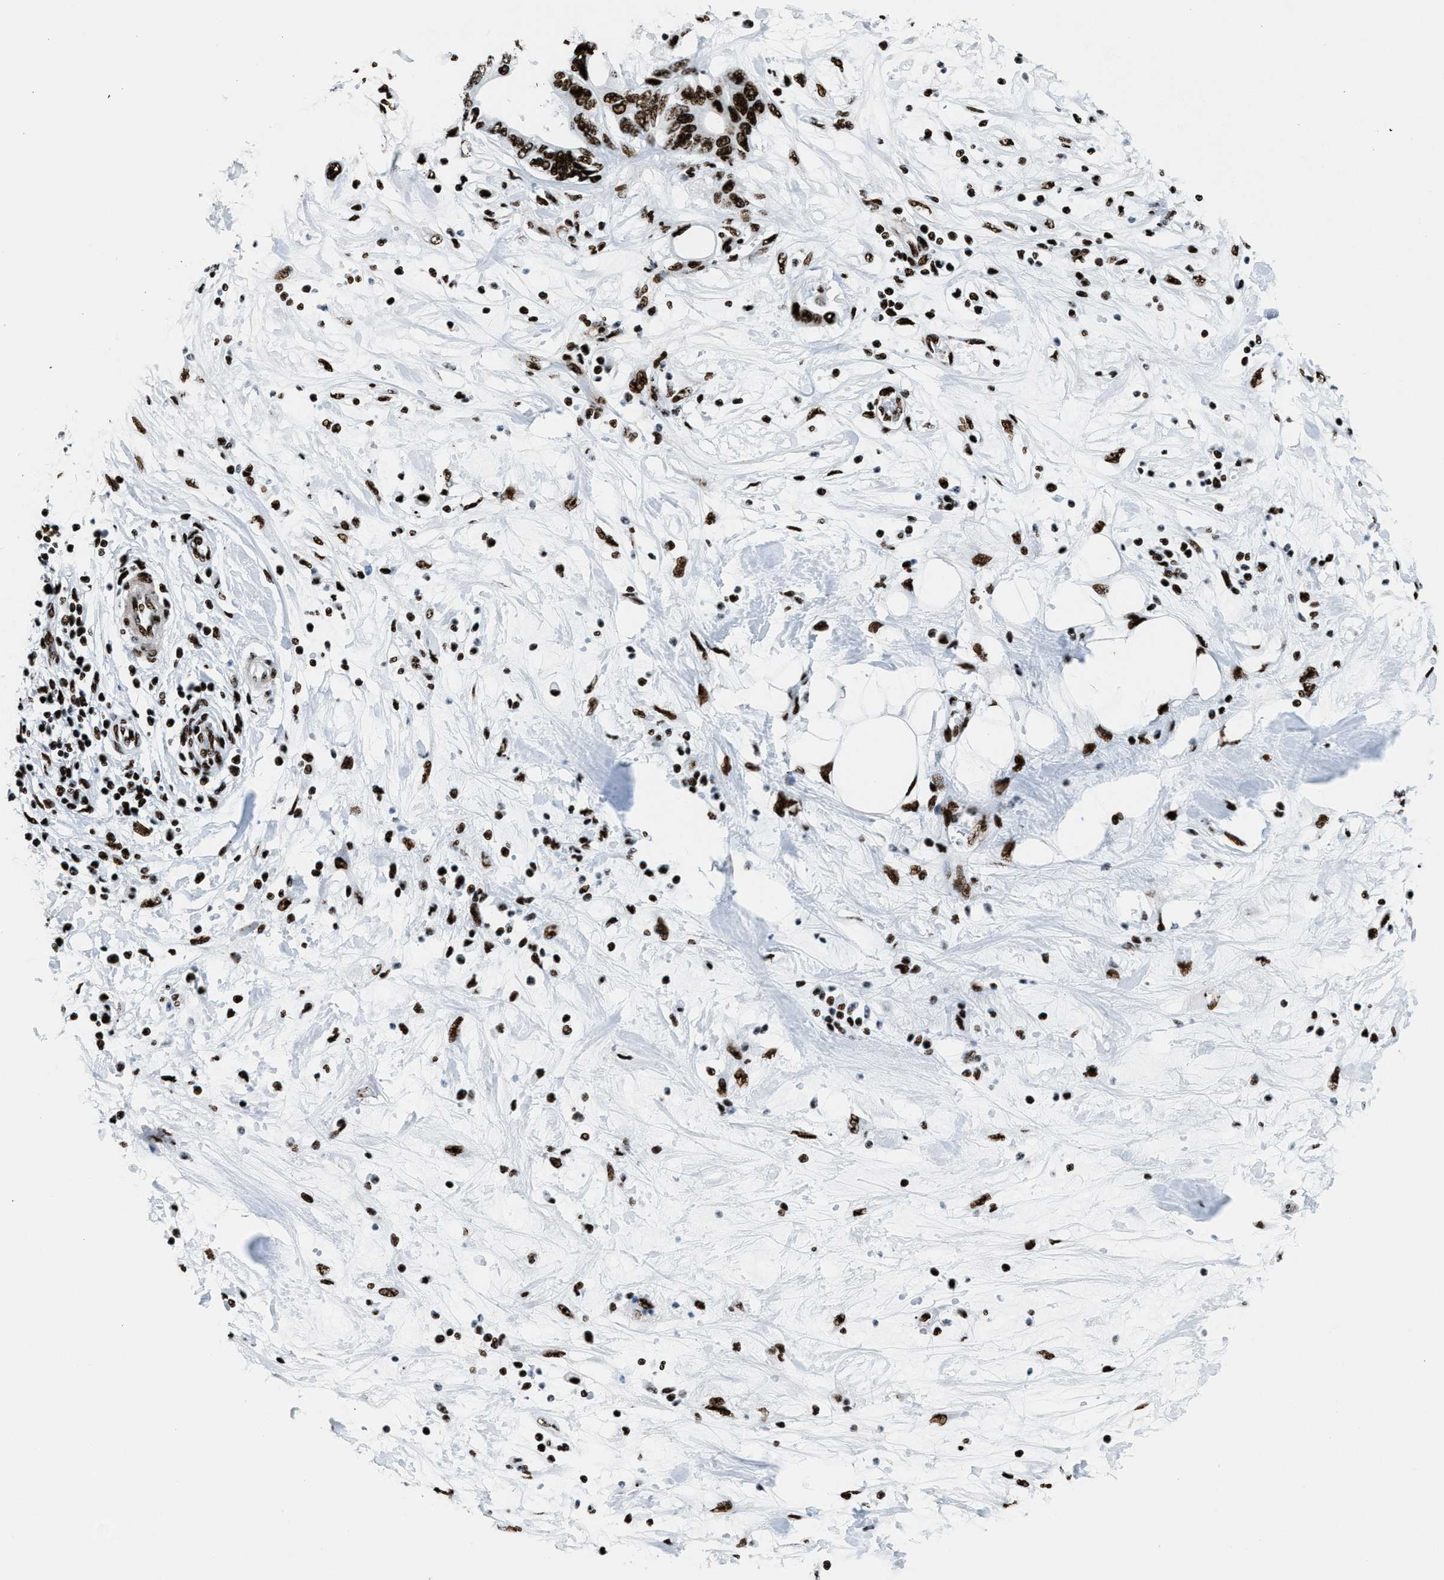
{"staining": {"intensity": "strong", "quantity": ">75%", "location": "nuclear"}, "tissue": "pancreatic cancer", "cell_type": "Tumor cells", "image_type": "cancer", "snomed": [{"axis": "morphology", "description": "Adenocarcinoma, NOS"}, {"axis": "topography", "description": "Pancreas"}], "caption": "DAB (3,3'-diaminobenzidine) immunohistochemical staining of pancreatic cancer exhibits strong nuclear protein expression in about >75% of tumor cells.", "gene": "NONO", "patient": {"sex": "female", "age": 57}}